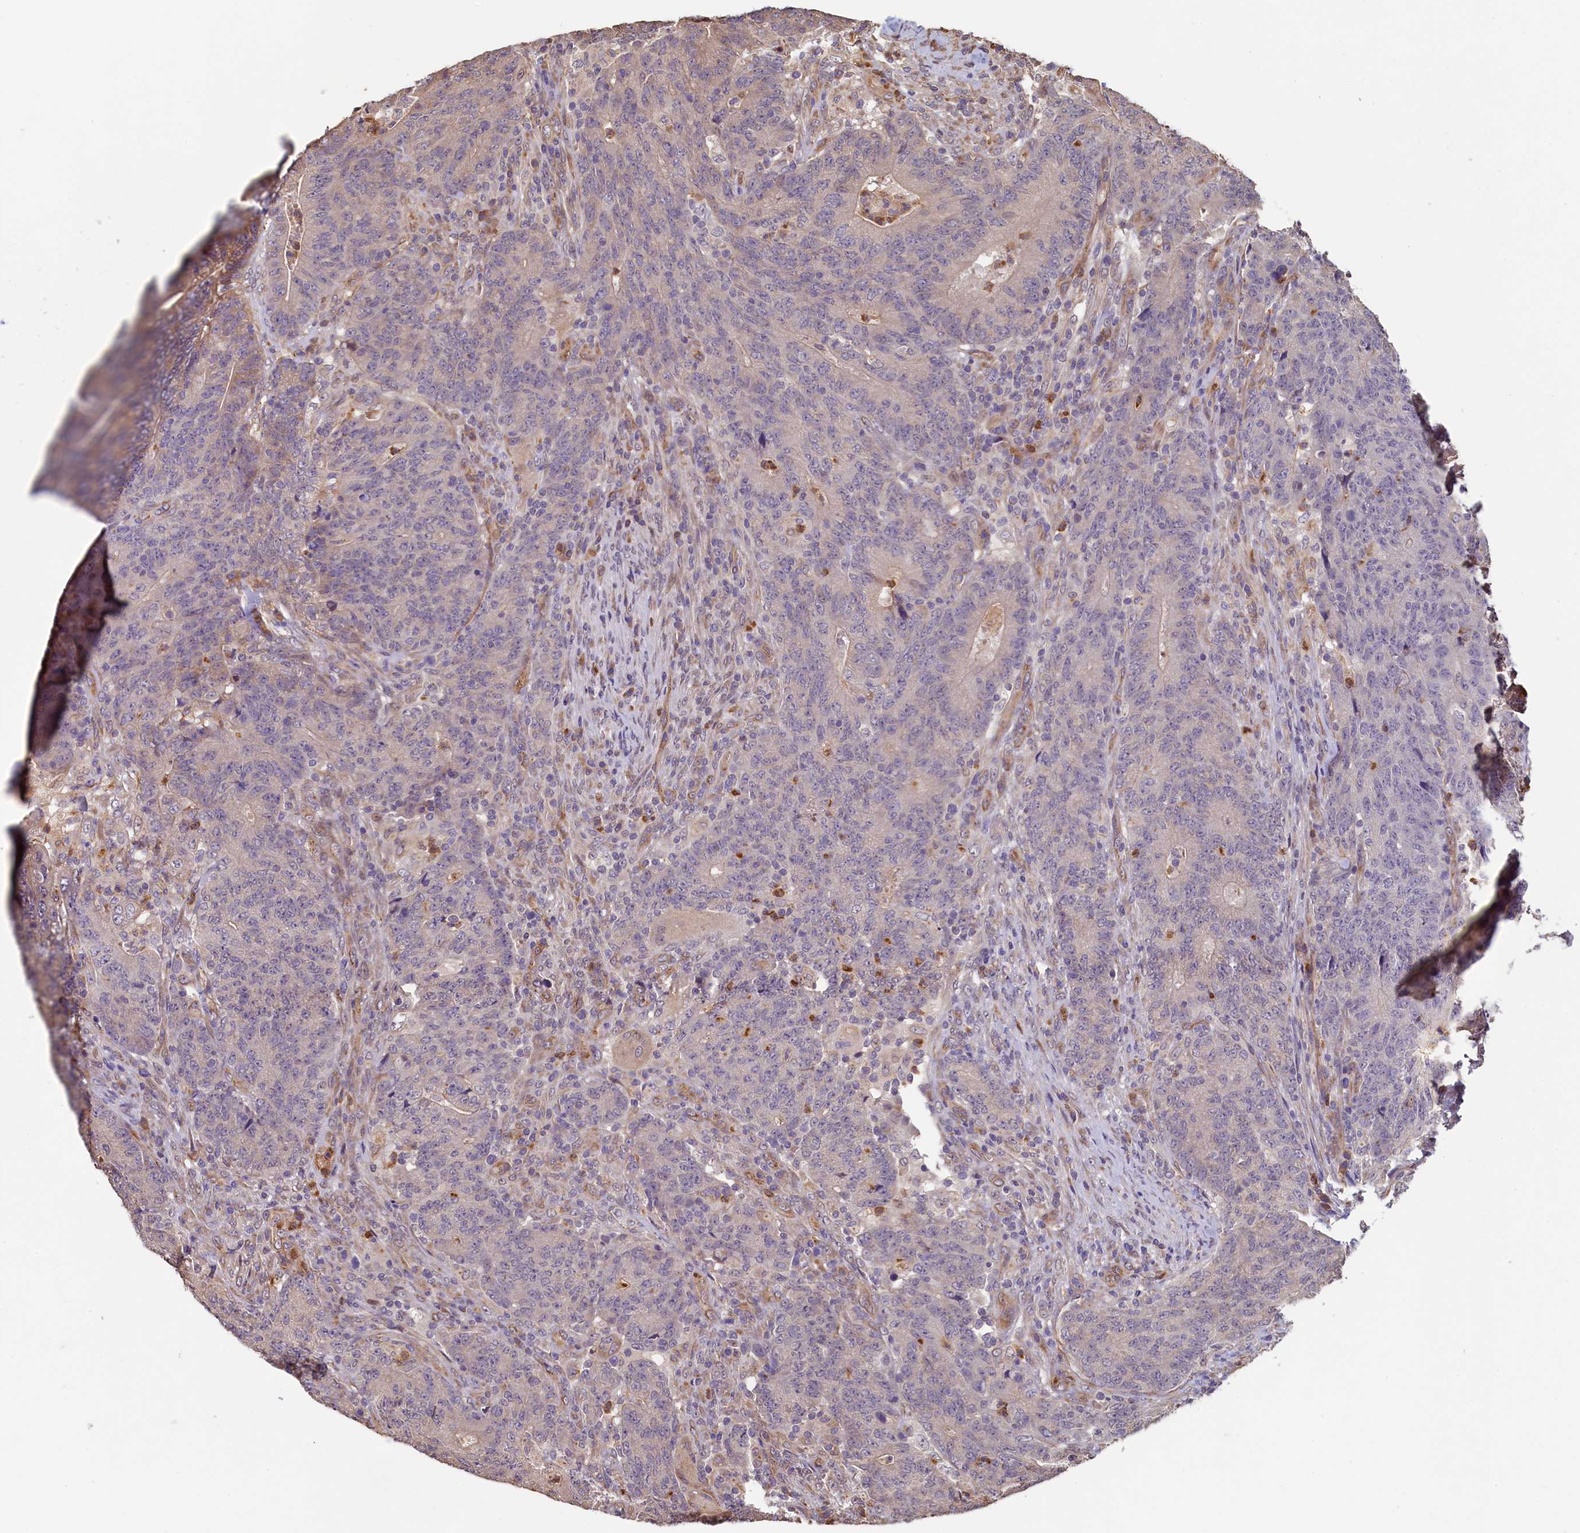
{"staining": {"intensity": "negative", "quantity": "none", "location": "none"}, "tissue": "colorectal cancer", "cell_type": "Tumor cells", "image_type": "cancer", "snomed": [{"axis": "morphology", "description": "Adenocarcinoma, NOS"}, {"axis": "topography", "description": "Colon"}], "caption": "There is no significant expression in tumor cells of adenocarcinoma (colorectal).", "gene": "ACSBG1", "patient": {"sex": "female", "age": 75}}